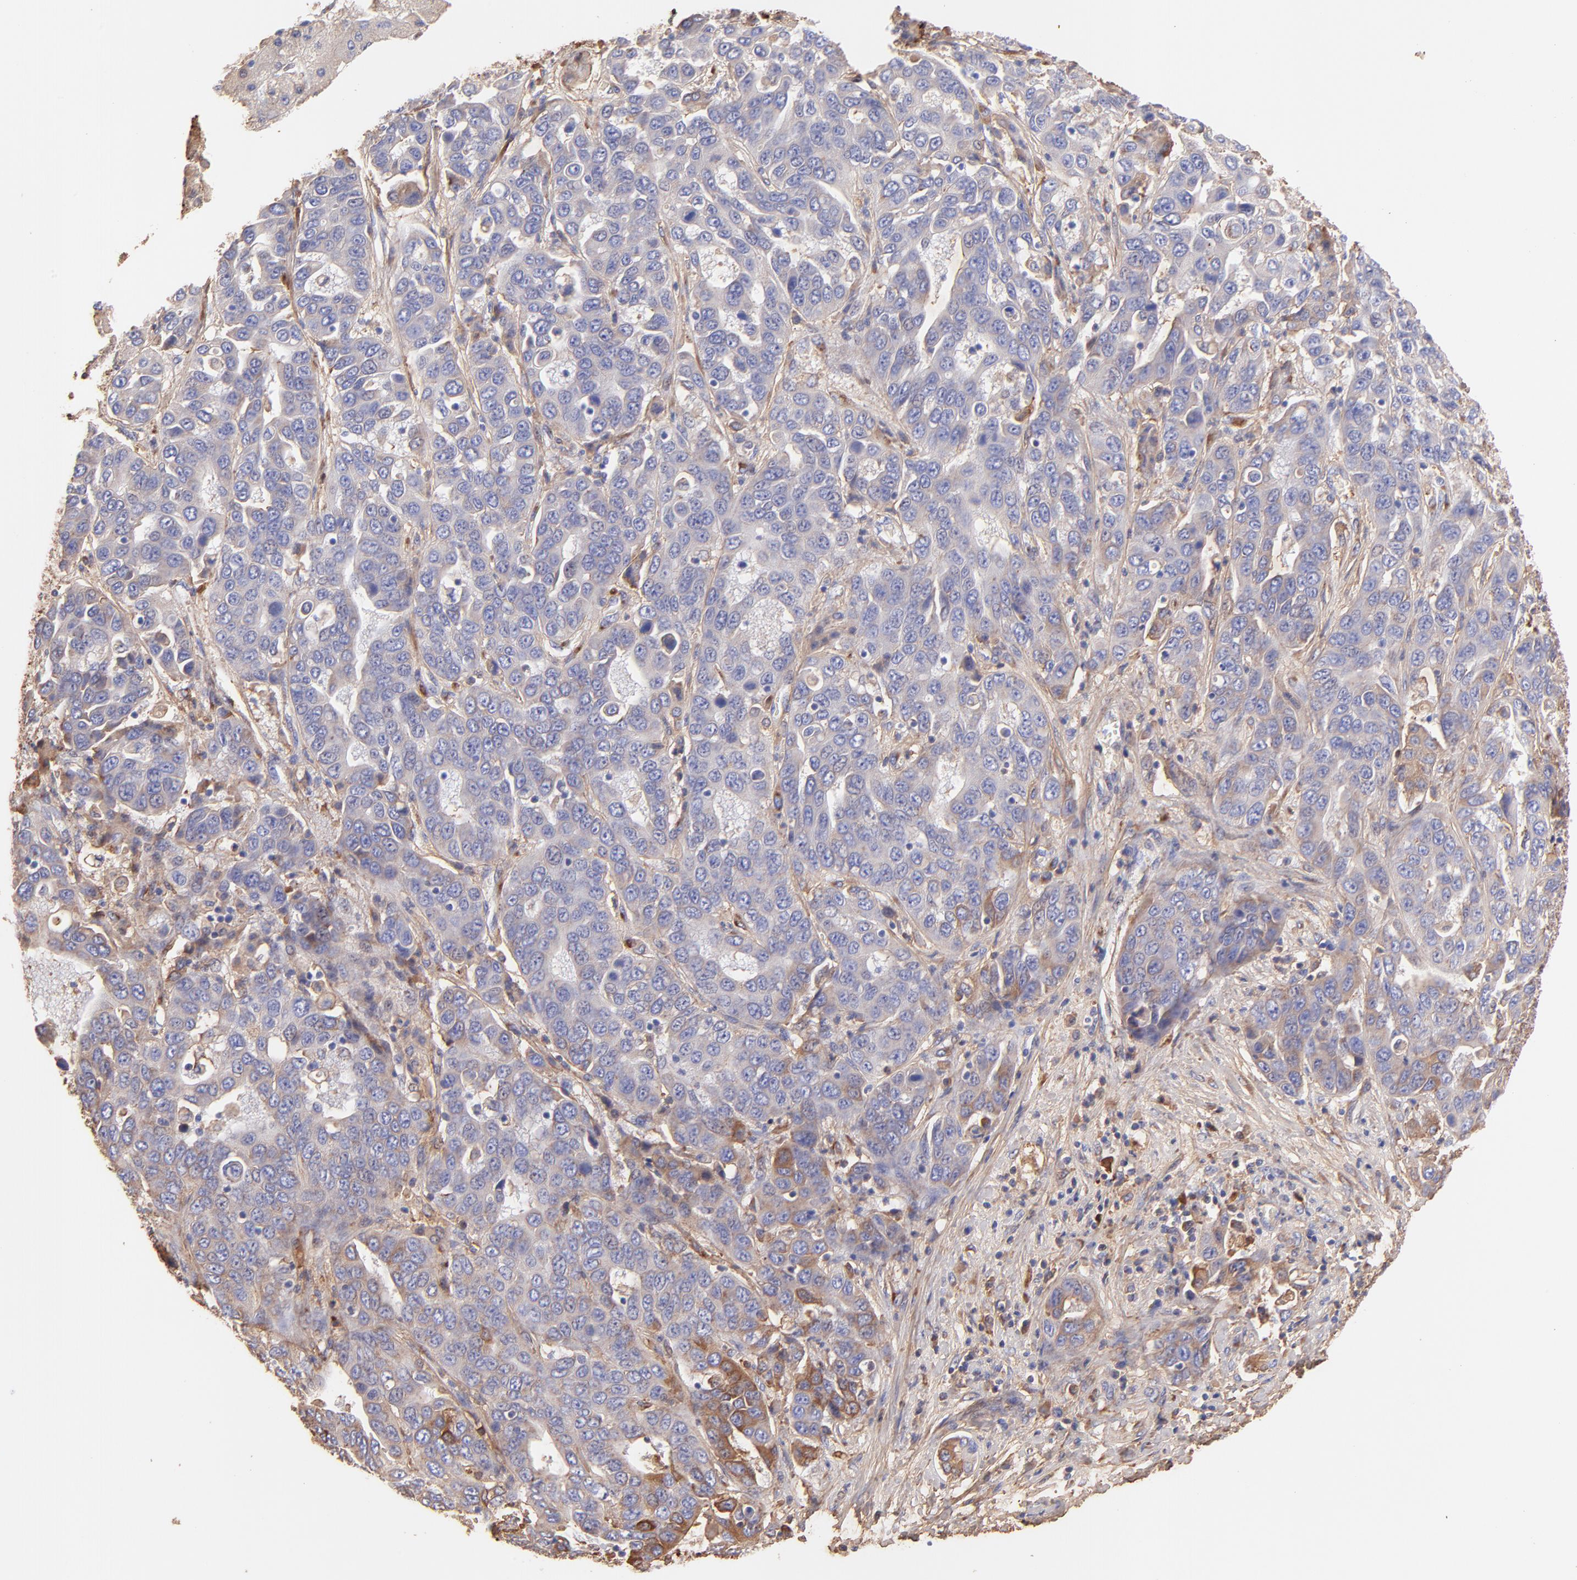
{"staining": {"intensity": "strong", "quantity": "<25%", "location": "cytoplasmic/membranous"}, "tissue": "liver cancer", "cell_type": "Tumor cells", "image_type": "cancer", "snomed": [{"axis": "morphology", "description": "Cholangiocarcinoma"}, {"axis": "topography", "description": "Liver"}], "caption": "Human liver cancer stained for a protein (brown) reveals strong cytoplasmic/membranous positive expression in approximately <25% of tumor cells.", "gene": "BGN", "patient": {"sex": "female", "age": 52}}